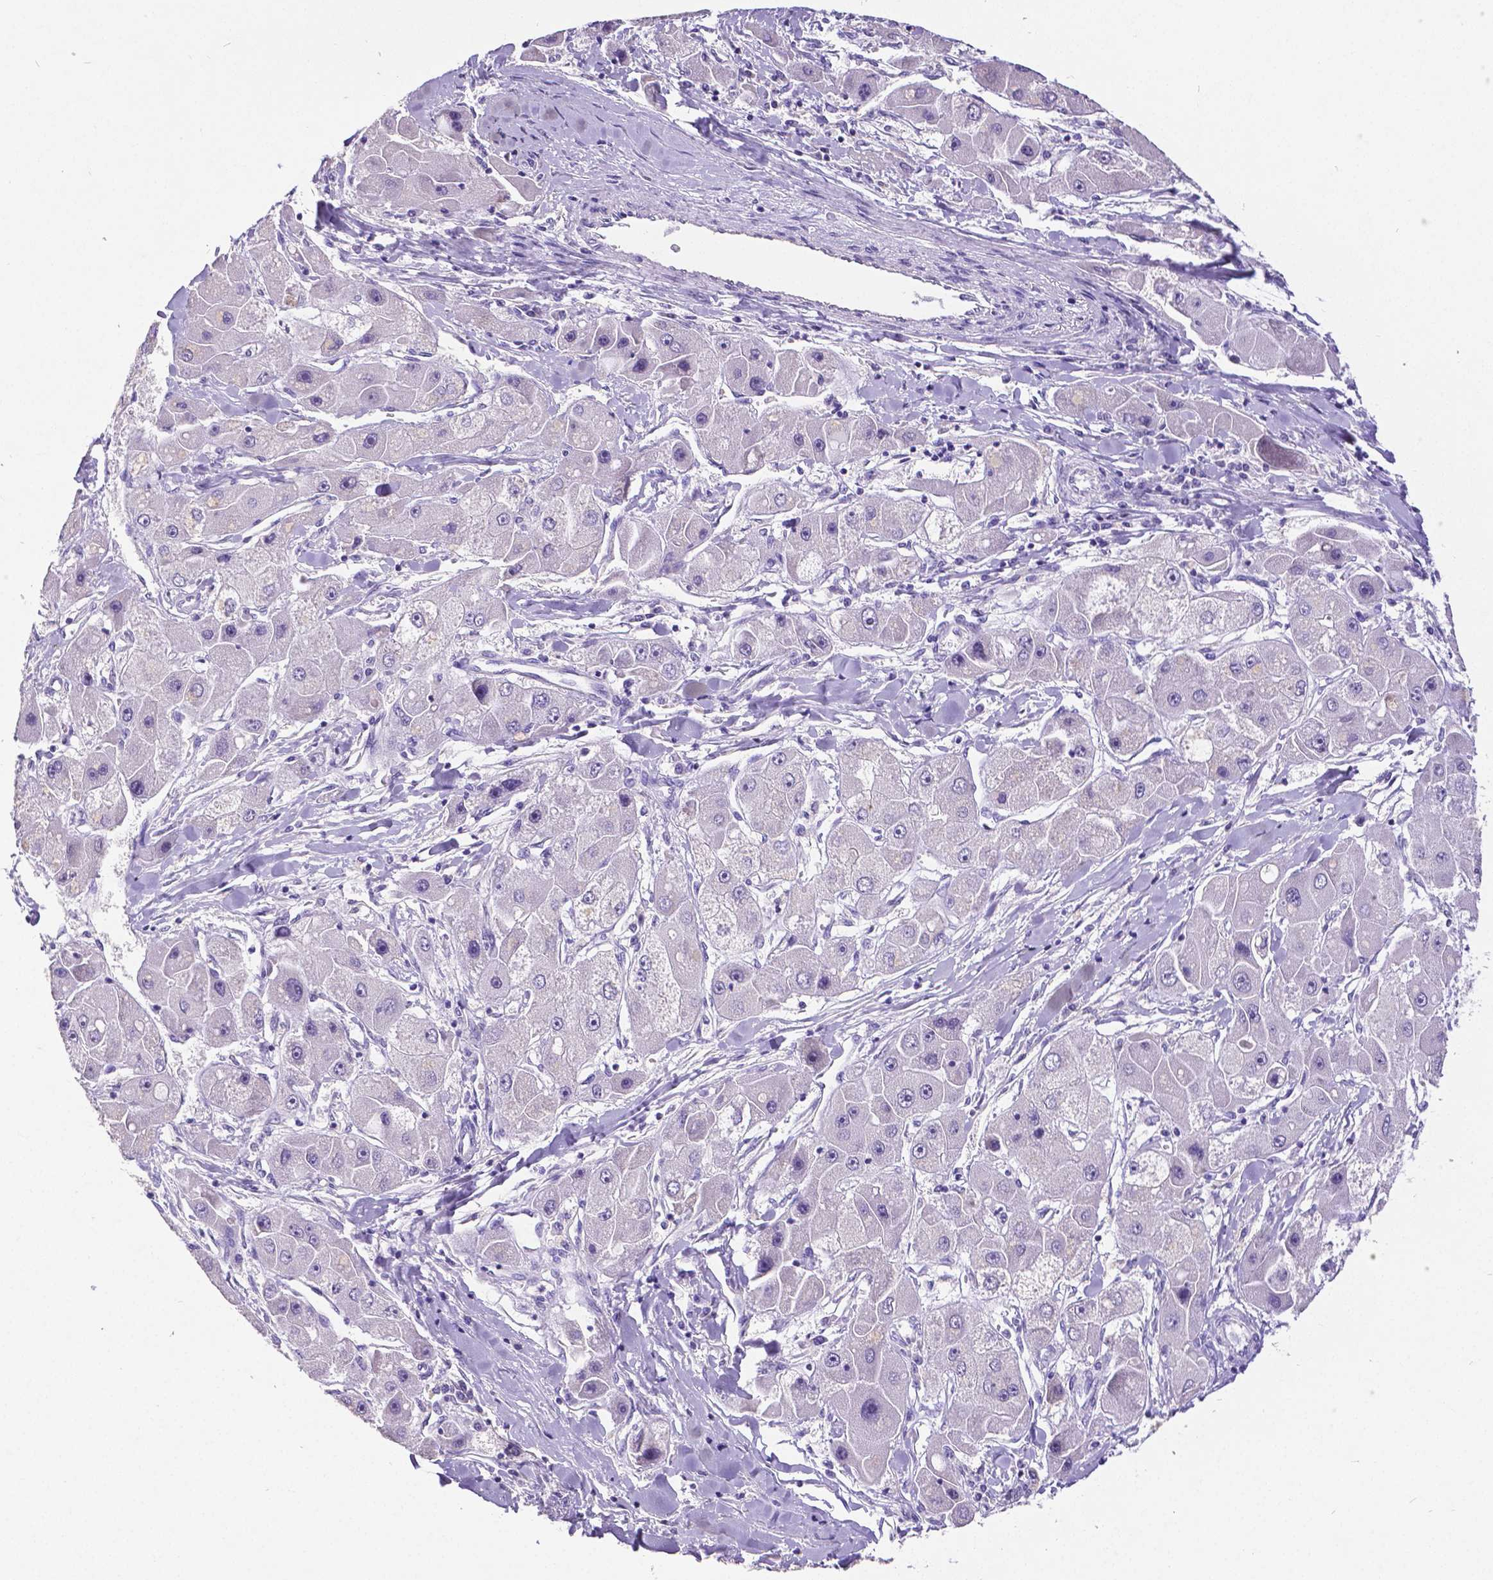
{"staining": {"intensity": "negative", "quantity": "none", "location": "none"}, "tissue": "liver cancer", "cell_type": "Tumor cells", "image_type": "cancer", "snomed": [{"axis": "morphology", "description": "Carcinoma, Hepatocellular, NOS"}, {"axis": "topography", "description": "Liver"}], "caption": "This is an immunohistochemistry micrograph of human hepatocellular carcinoma (liver). There is no expression in tumor cells.", "gene": "SATB2", "patient": {"sex": "male", "age": 24}}